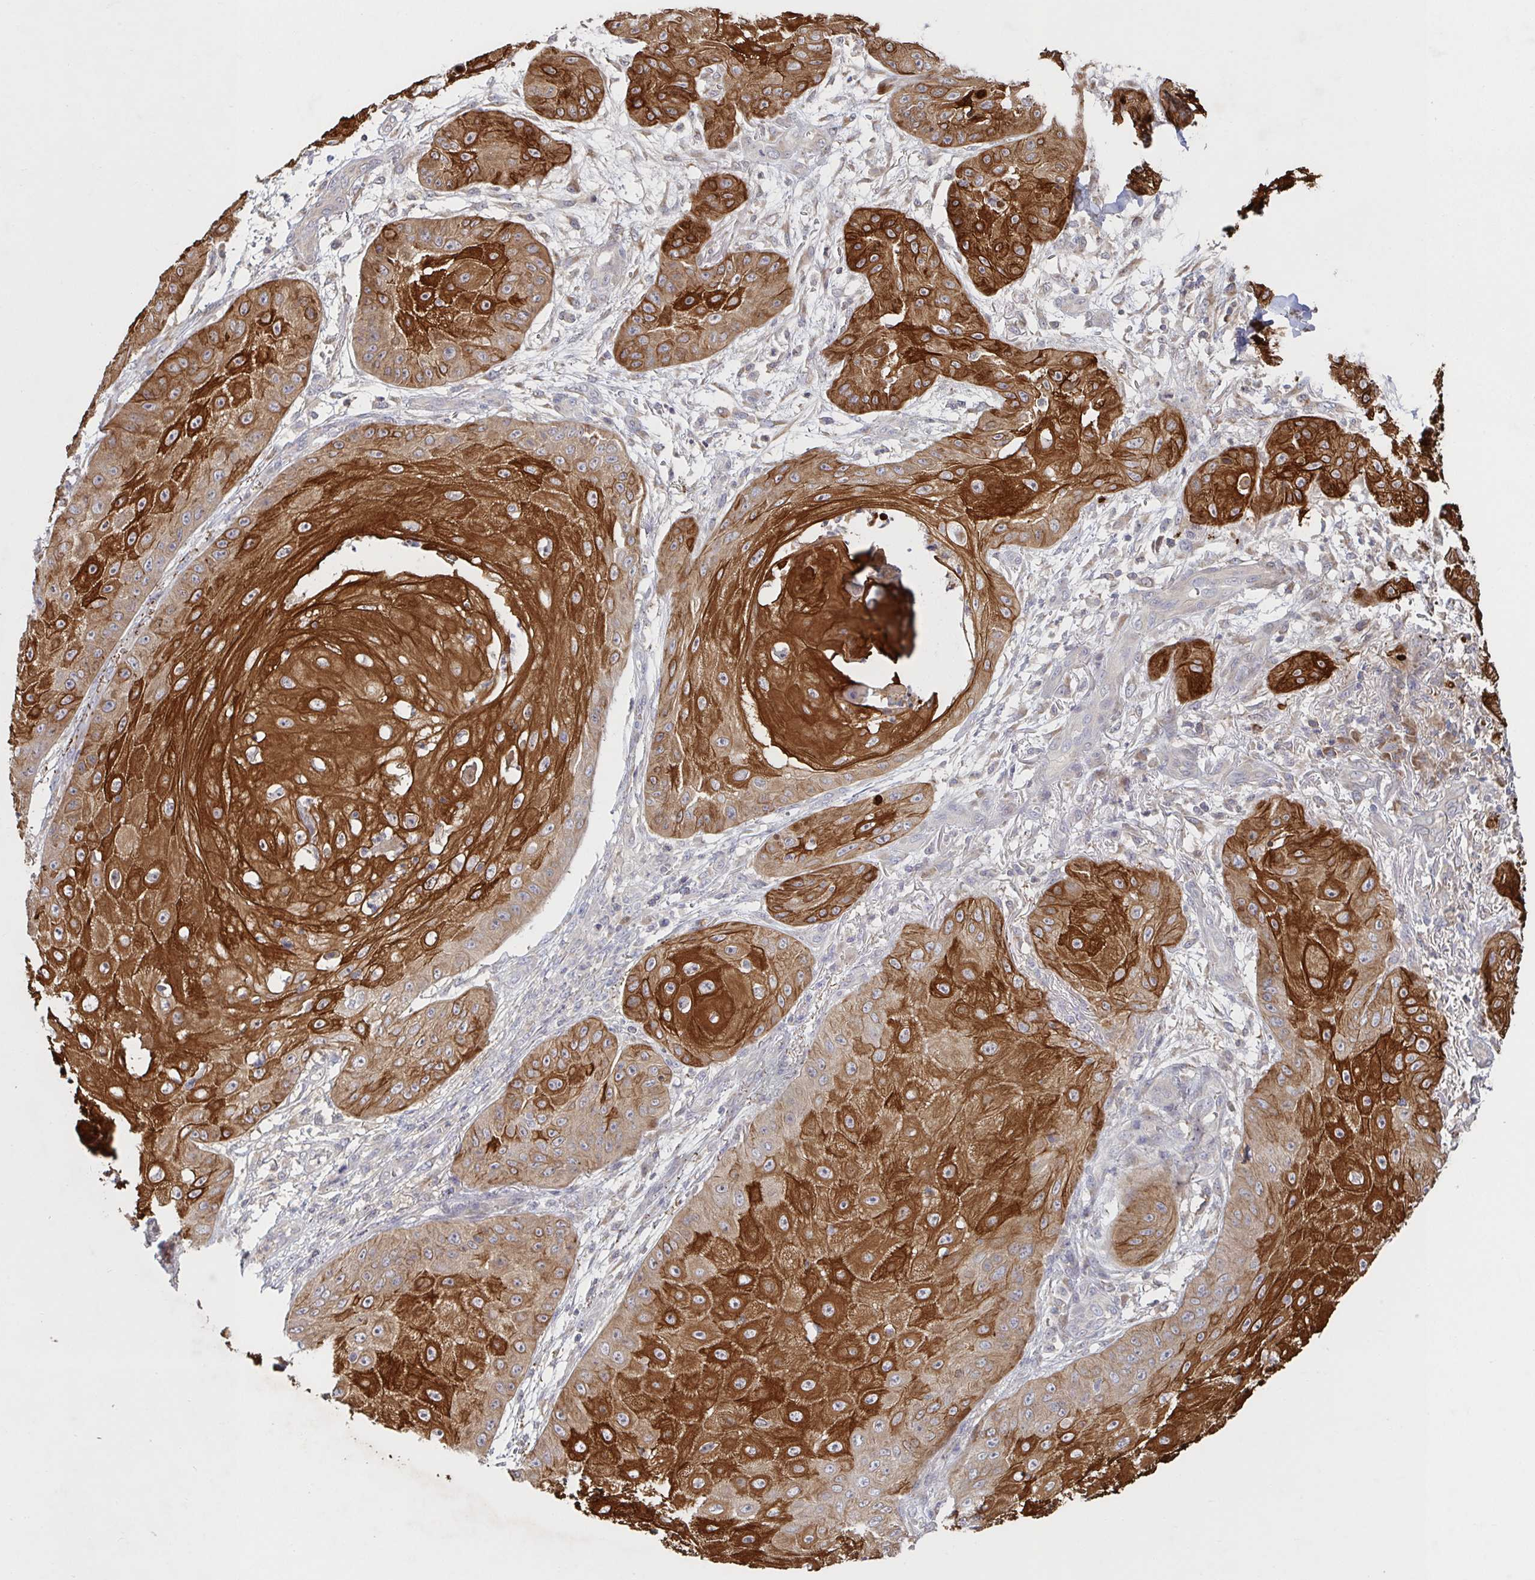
{"staining": {"intensity": "strong", "quantity": ">75%", "location": "cytoplasmic/membranous"}, "tissue": "skin cancer", "cell_type": "Tumor cells", "image_type": "cancer", "snomed": [{"axis": "morphology", "description": "Squamous cell carcinoma, NOS"}, {"axis": "topography", "description": "Skin"}], "caption": "Strong cytoplasmic/membranous positivity for a protein is appreciated in about >75% of tumor cells of squamous cell carcinoma (skin) using IHC.", "gene": "AACS", "patient": {"sex": "male", "age": 70}}